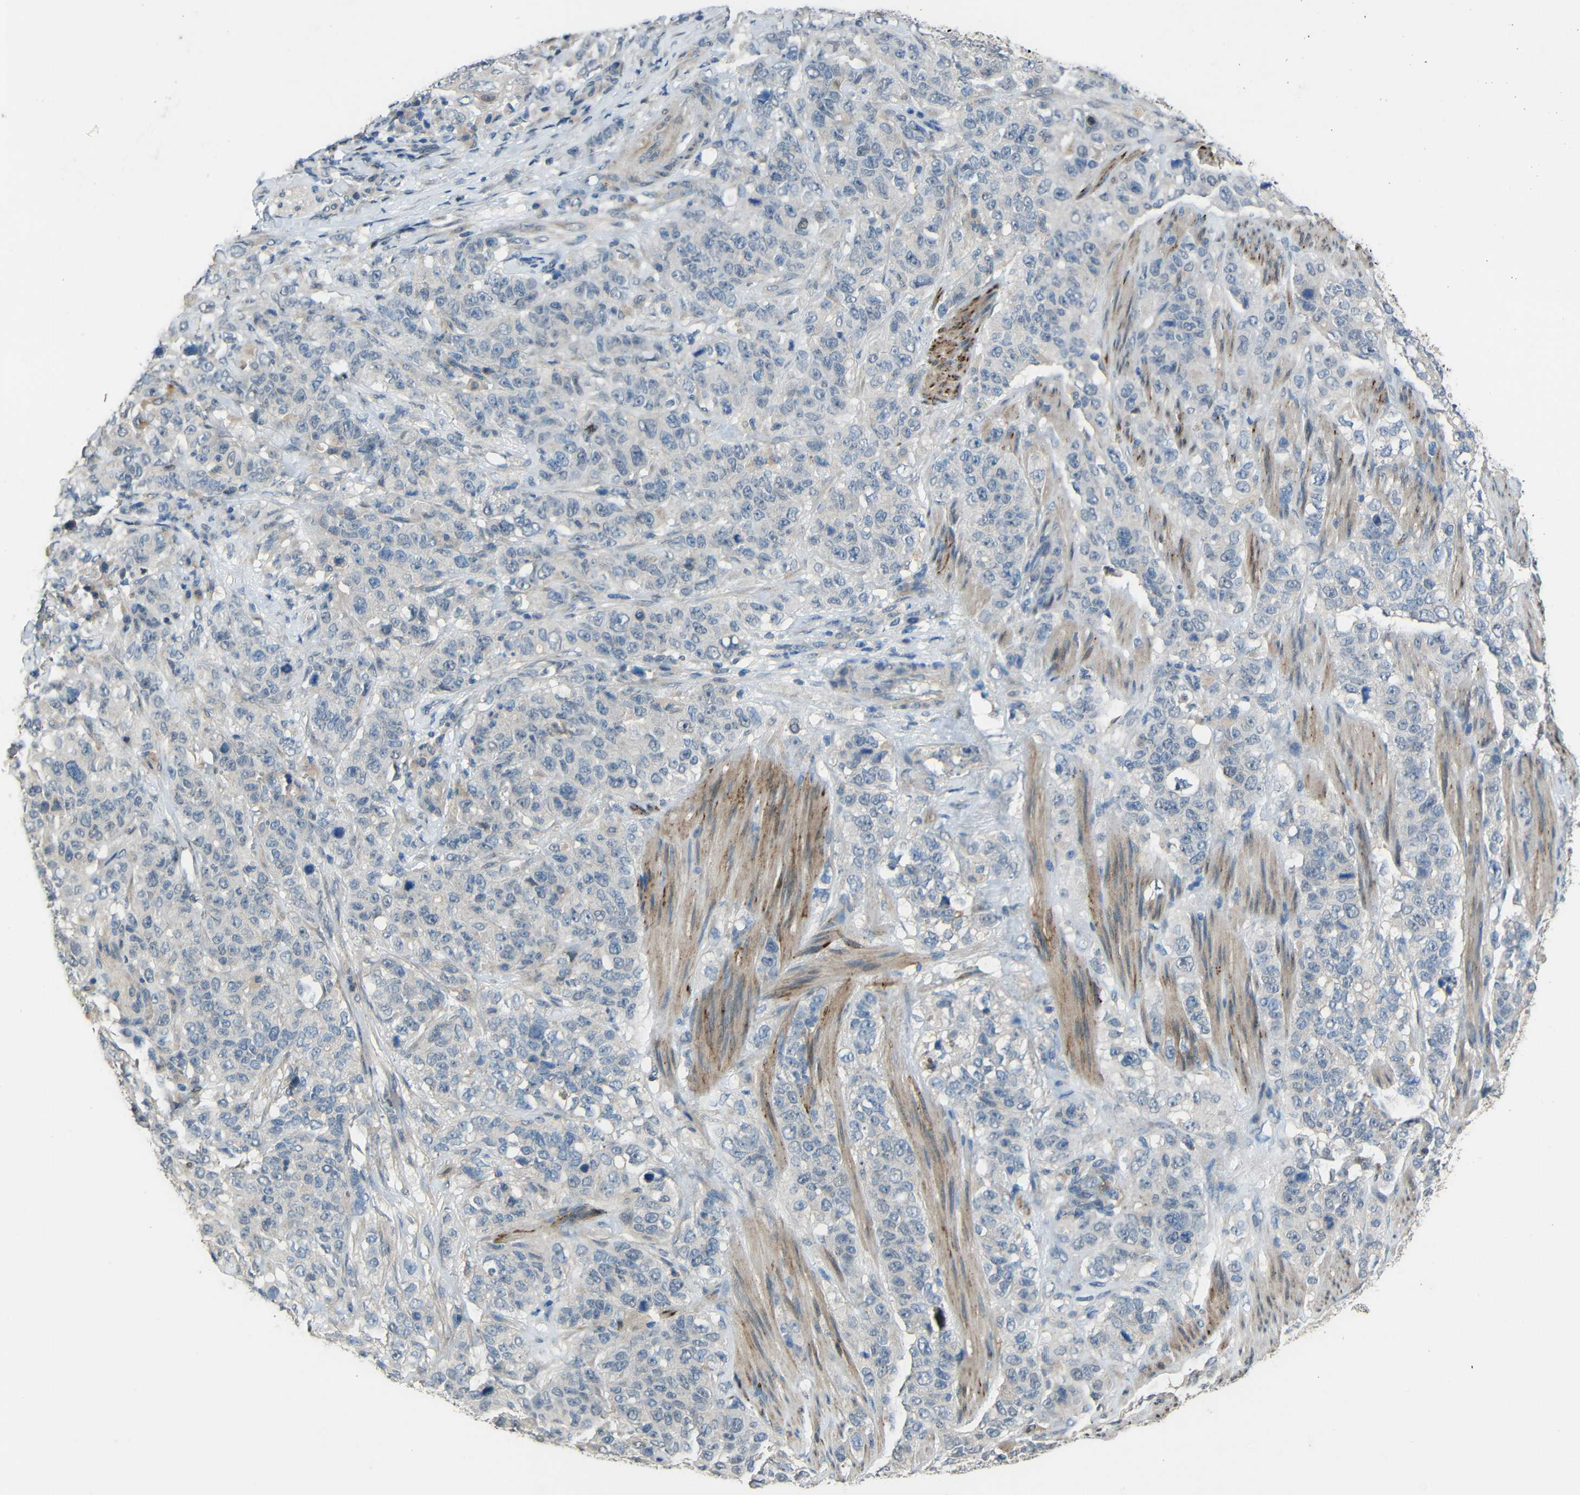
{"staining": {"intensity": "negative", "quantity": "none", "location": "none"}, "tissue": "stomach cancer", "cell_type": "Tumor cells", "image_type": "cancer", "snomed": [{"axis": "morphology", "description": "Adenocarcinoma, NOS"}, {"axis": "topography", "description": "Stomach"}], "caption": "The image exhibits no significant positivity in tumor cells of stomach cancer. (DAB (3,3'-diaminobenzidine) immunohistochemistry visualized using brightfield microscopy, high magnification).", "gene": "STBD1", "patient": {"sex": "male", "age": 48}}